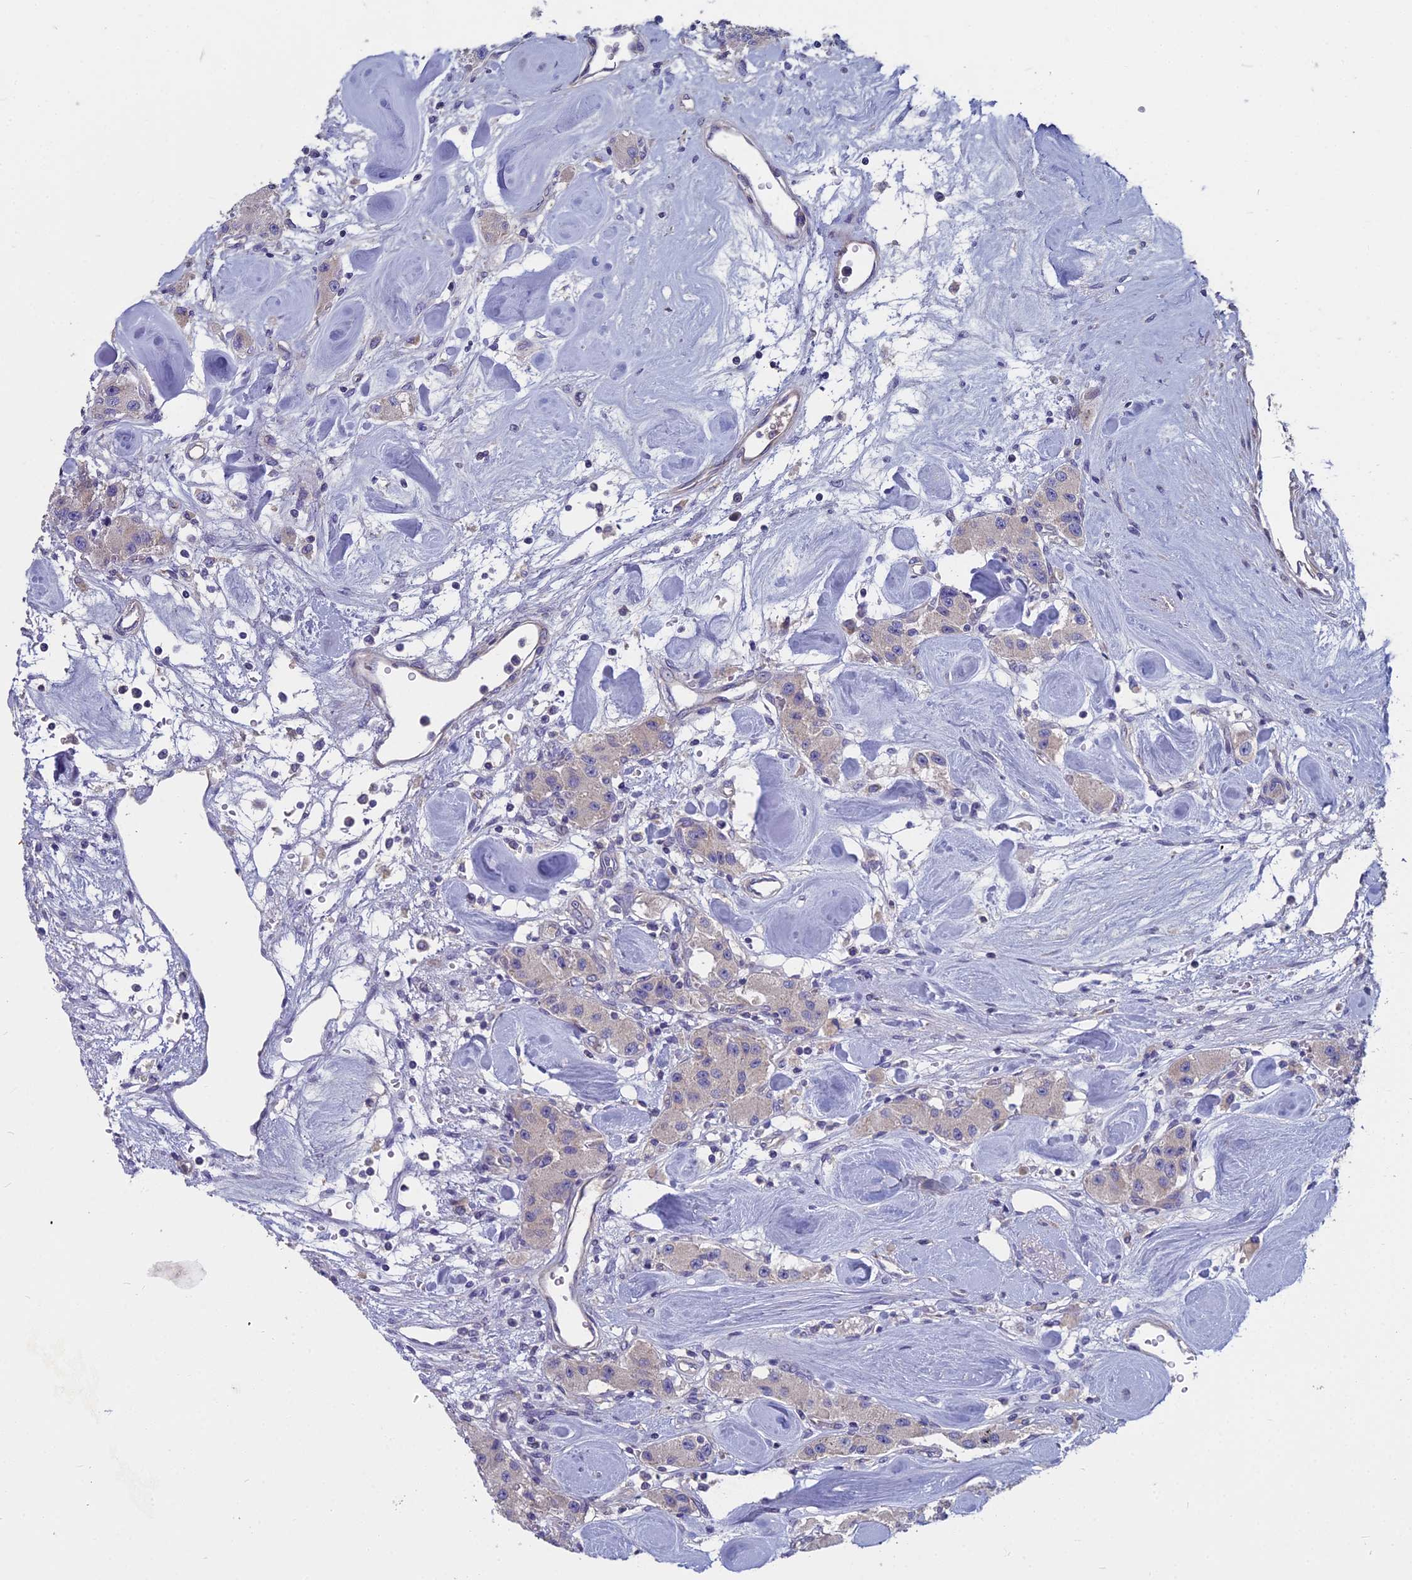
{"staining": {"intensity": "negative", "quantity": "none", "location": "none"}, "tissue": "carcinoid", "cell_type": "Tumor cells", "image_type": "cancer", "snomed": [{"axis": "morphology", "description": "Carcinoid, malignant, NOS"}, {"axis": "topography", "description": "Pancreas"}], "caption": "IHC of human carcinoid (malignant) displays no staining in tumor cells.", "gene": "COX20", "patient": {"sex": "male", "age": 41}}